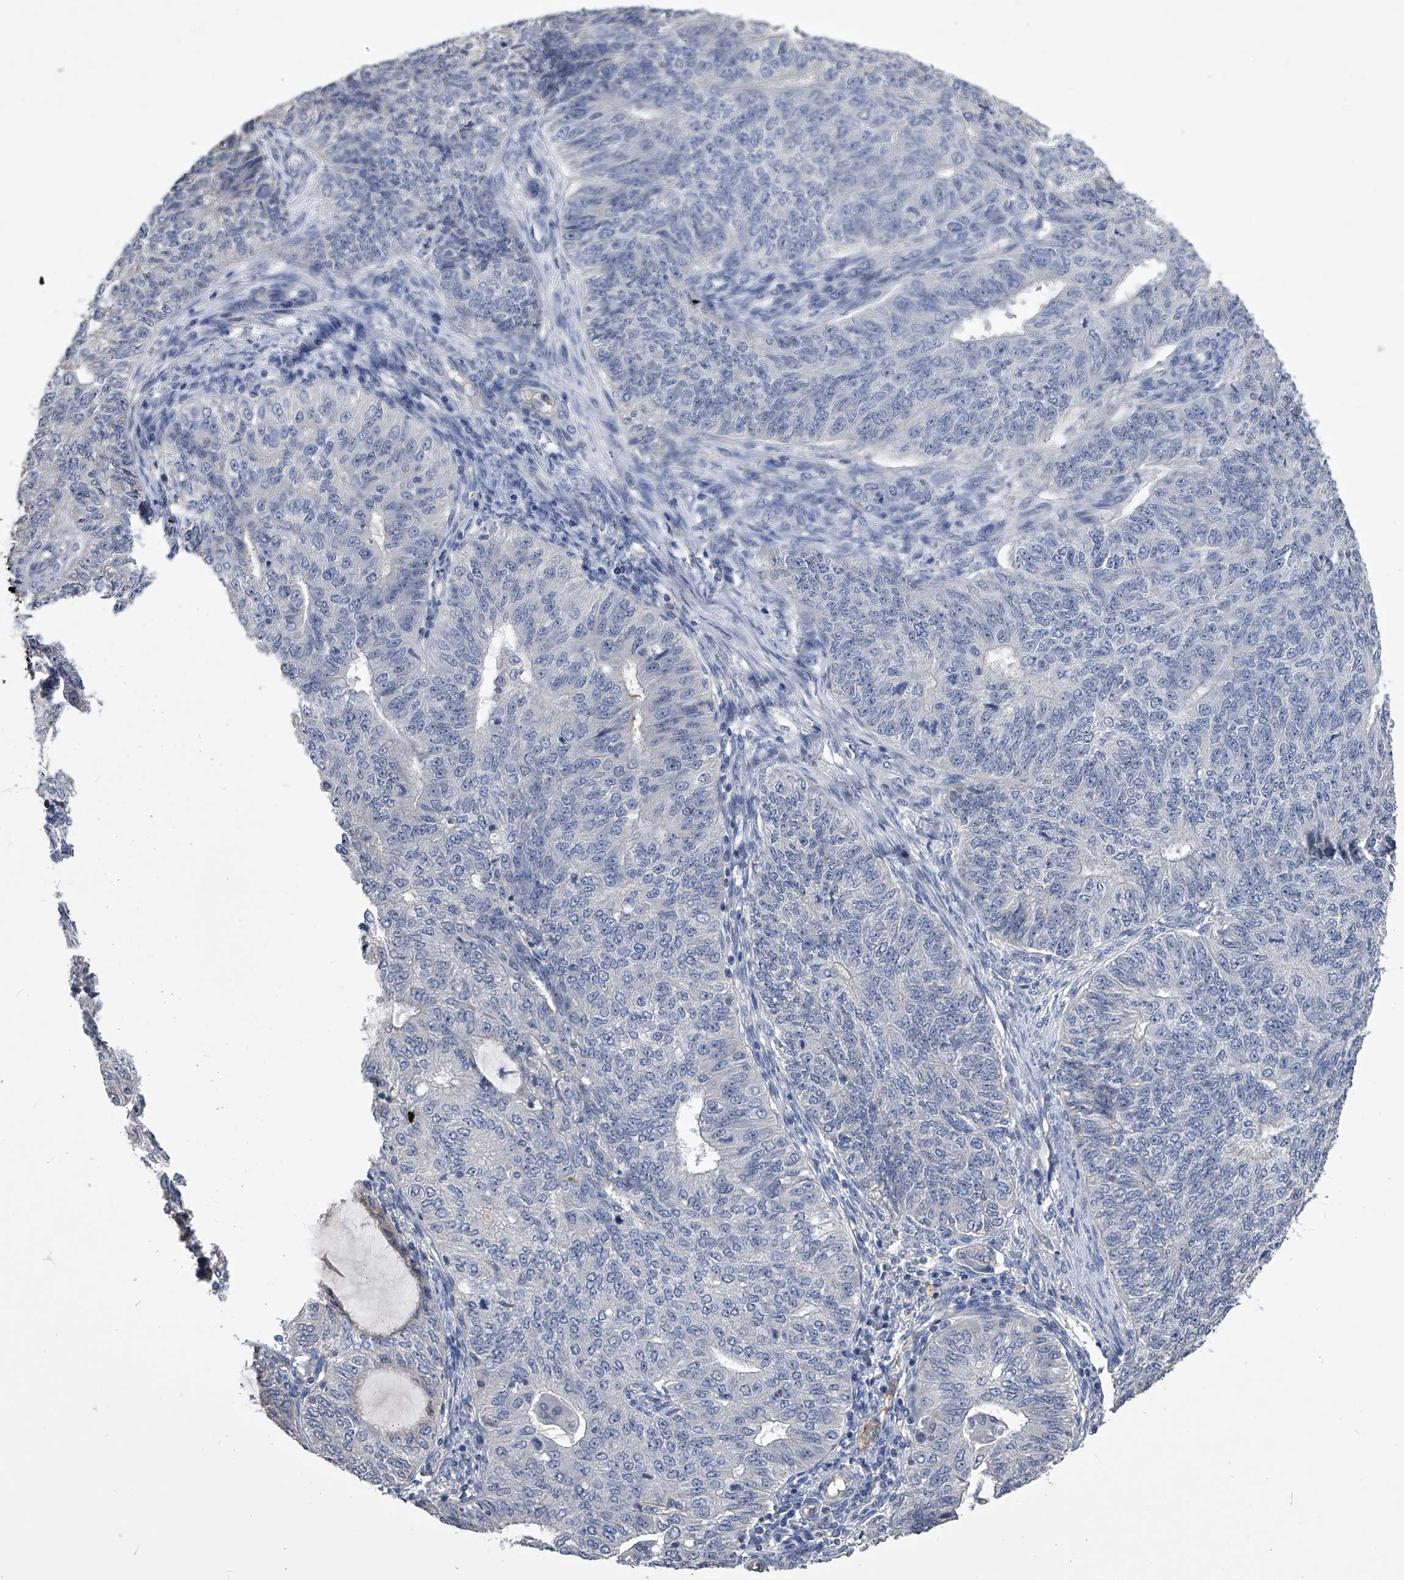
{"staining": {"intensity": "negative", "quantity": "none", "location": "none"}, "tissue": "endometrial cancer", "cell_type": "Tumor cells", "image_type": "cancer", "snomed": [{"axis": "morphology", "description": "Adenocarcinoma, NOS"}, {"axis": "topography", "description": "Endometrium"}], "caption": "The histopathology image displays no staining of tumor cells in endometrial adenocarcinoma. The staining is performed using DAB (3,3'-diaminobenzidine) brown chromogen with nuclei counter-stained in using hematoxylin.", "gene": "MDN1", "patient": {"sex": "female", "age": 32}}